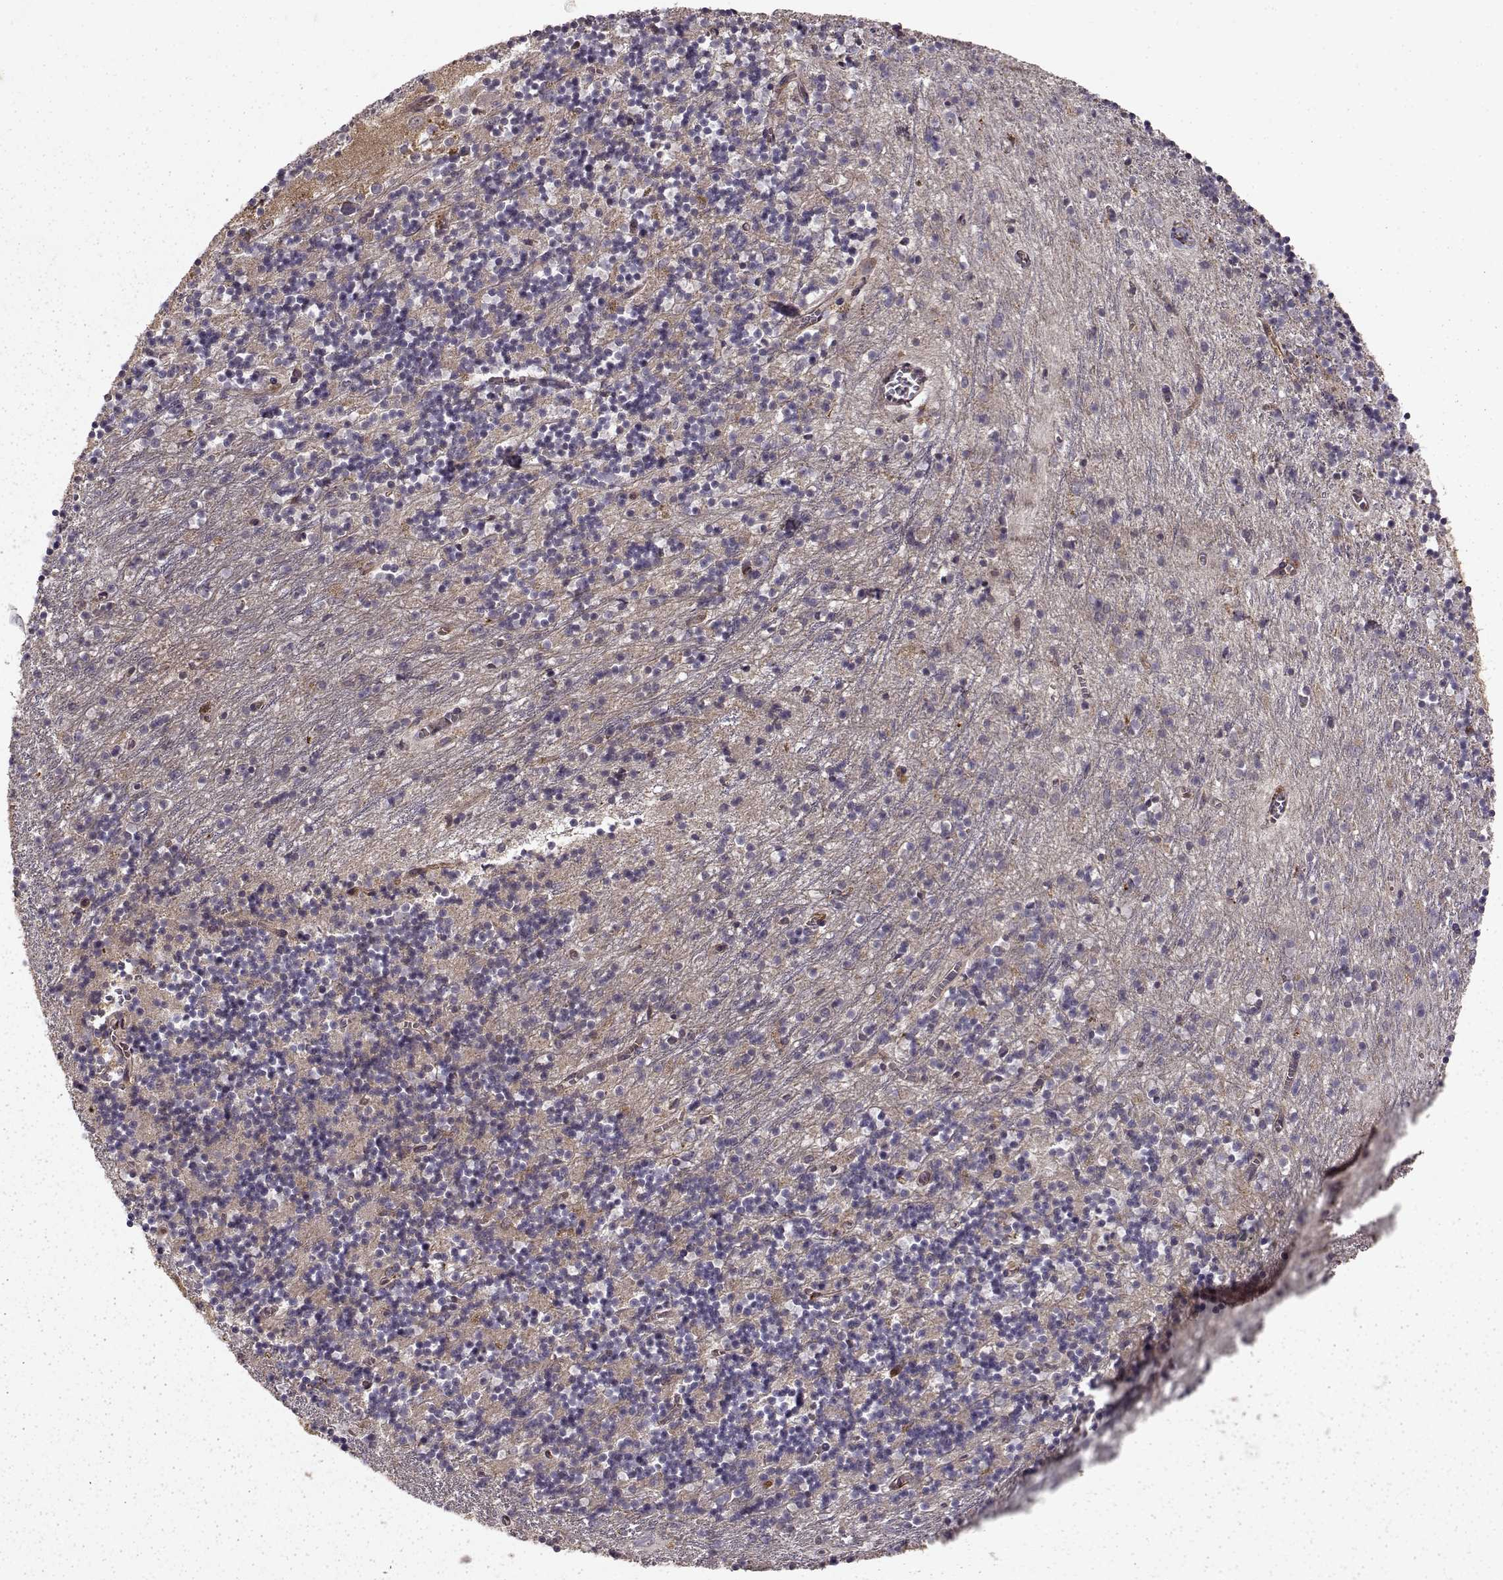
{"staining": {"intensity": "negative", "quantity": "none", "location": "none"}, "tissue": "cerebellum", "cell_type": "Cells in granular layer", "image_type": "normal", "snomed": [{"axis": "morphology", "description": "Normal tissue, NOS"}, {"axis": "topography", "description": "Cerebellum"}], "caption": "Cerebellum stained for a protein using IHC exhibits no positivity cells in granular layer.", "gene": "IFRD2", "patient": {"sex": "female", "age": 64}}